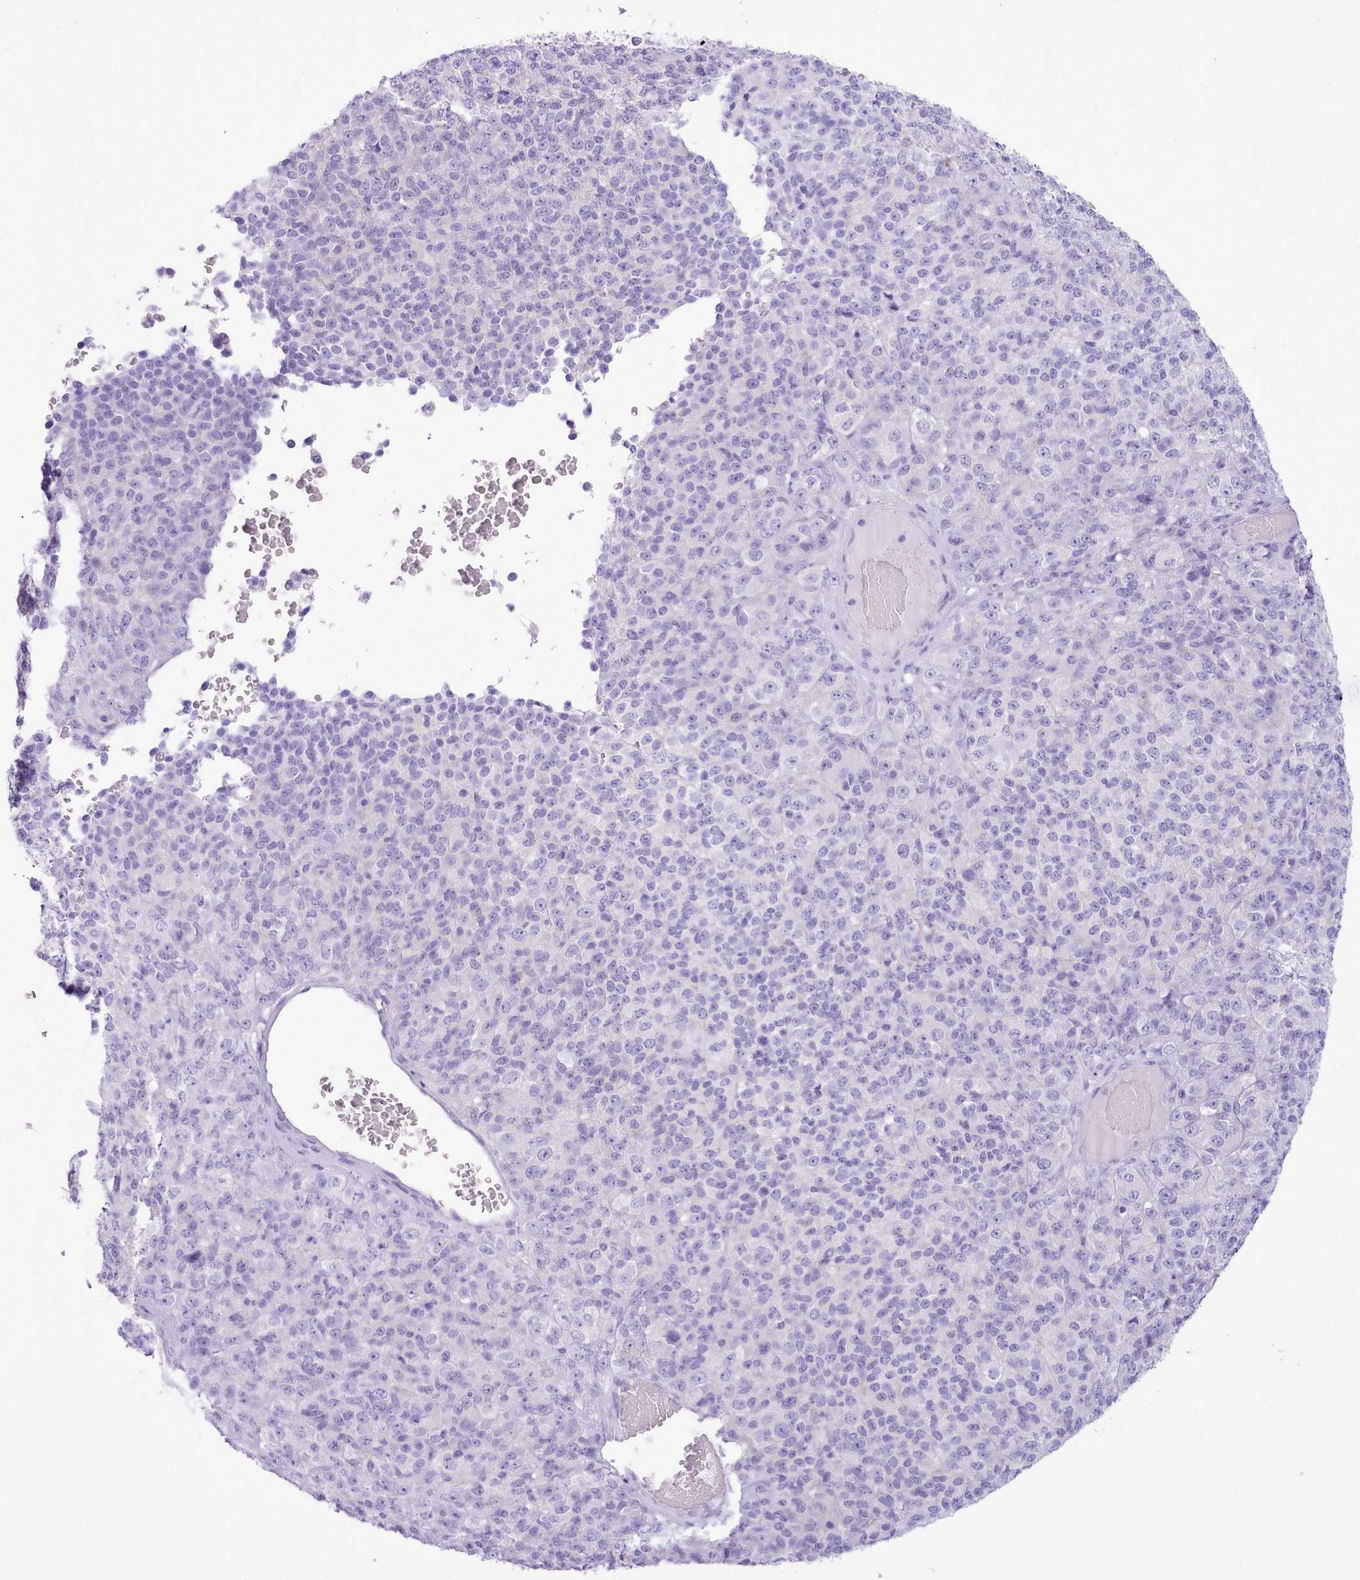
{"staining": {"intensity": "negative", "quantity": "none", "location": "none"}, "tissue": "melanoma", "cell_type": "Tumor cells", "image_type": "cancer", "snomed": [{"axis": "morphology", "description": "Malignant melanoma, Metastatic site"}, {"axis": "topography", "description": "Brain"}], "caption": "Immunohistochemistry micrograph of neoplastic tissue: malignant melanoma (metastatic site) stained with DAB shows no significant protein positivity in tumor cells.", "gene": "MDFI", "patient": {"sex": "female", "age": 56}}